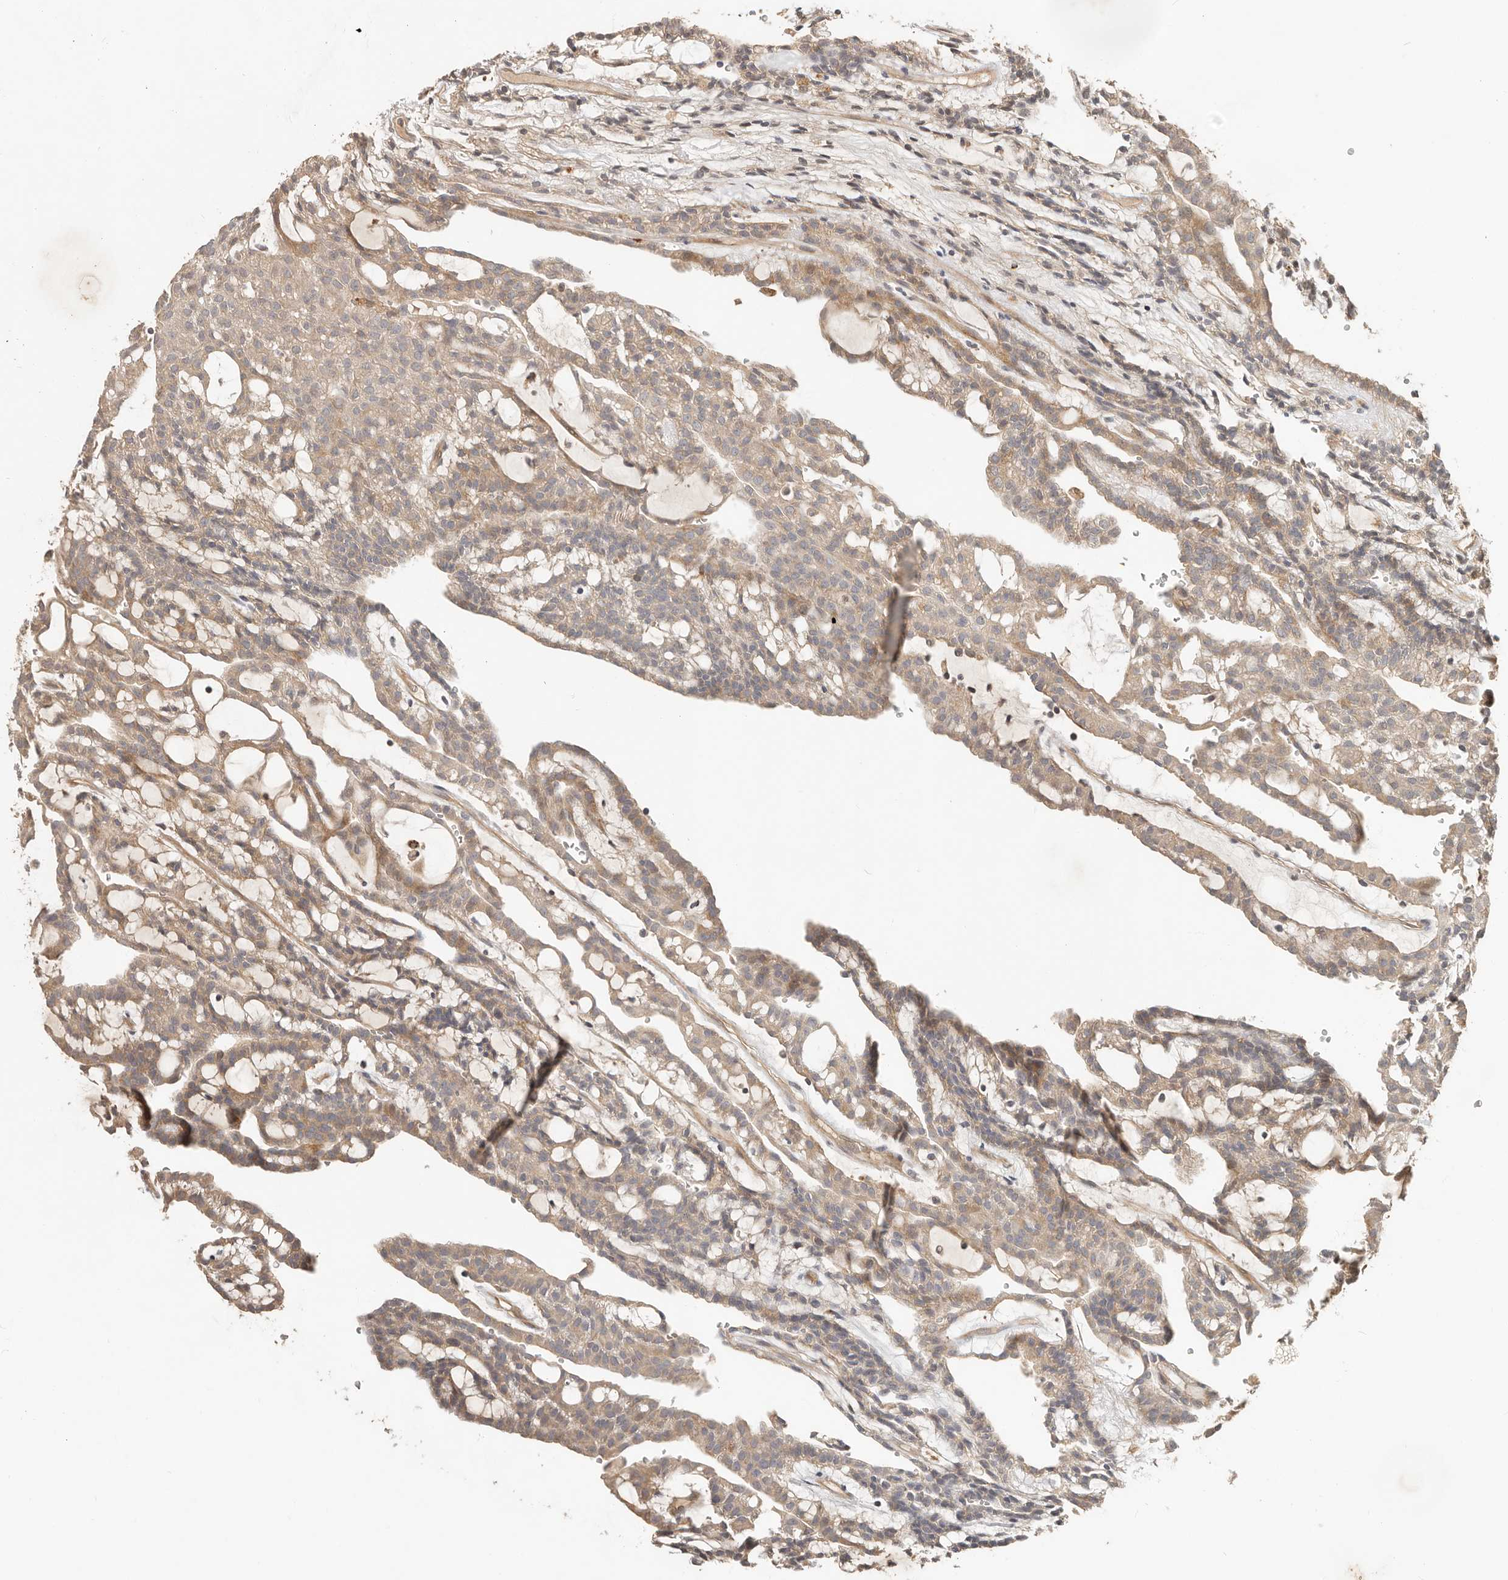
{"staining": {"intensity": "weak", "quantity": ">75%", "location": "cytoplasmic/membranous"}, "tissue": "renal cancer", "cell_type": "Tumor cells", "image_type": "cancer", "snomed": [{"axis": "morphology", "description": "Adenocarcinoma, NOS"}, {"axis": "topography", "description": "Kidney"}], "caption": "Brown immunohistochemical staining in renal cancer displays weak cytoplasmic/membranous staining in about >75% of tumor cells. (DAB IHC with brightfield microscopy, high magnification).", "gene": "MTFR2", "patient": {"sex": "male", "age": 63}}